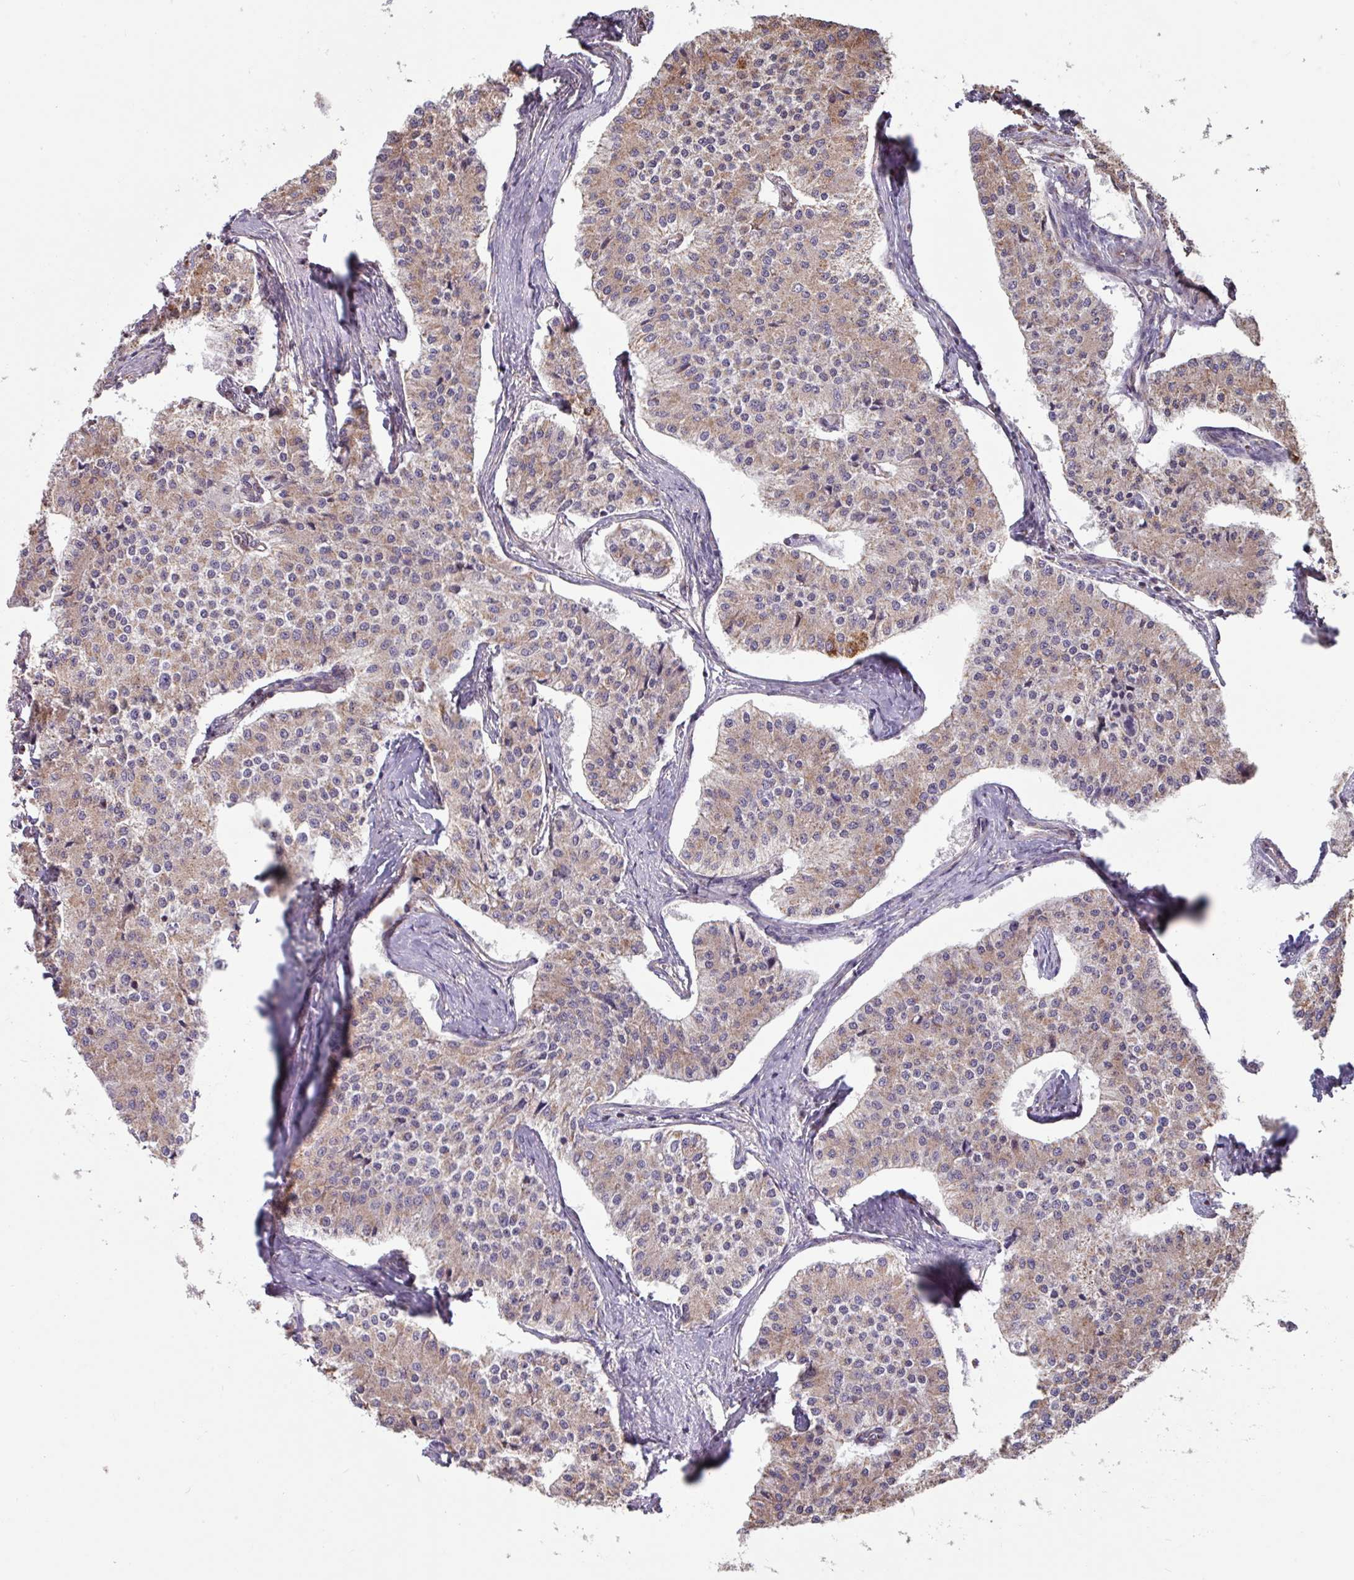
{"staining": {"intensity": "weak", "quantity": ">75%", "location": "cytoplasmic/membranous"}, "tissue": "carcinoid", "cell_type": "Tumor cells", "image_type": "cancer", "snomed": [{"axis": "morphology", "description": "Carcinoid, malignant, NOS"}, {"axis": "topography", "description": "Colon"}], "caption": "A histopathology image showing weak cytoplasmic/membranous staining in about >75% of tumor cells in carcinoid, as visualized by brown immunohistochemical staining.", "gene": "COX7C", "patient": {"sex": "female", "age": 52}}